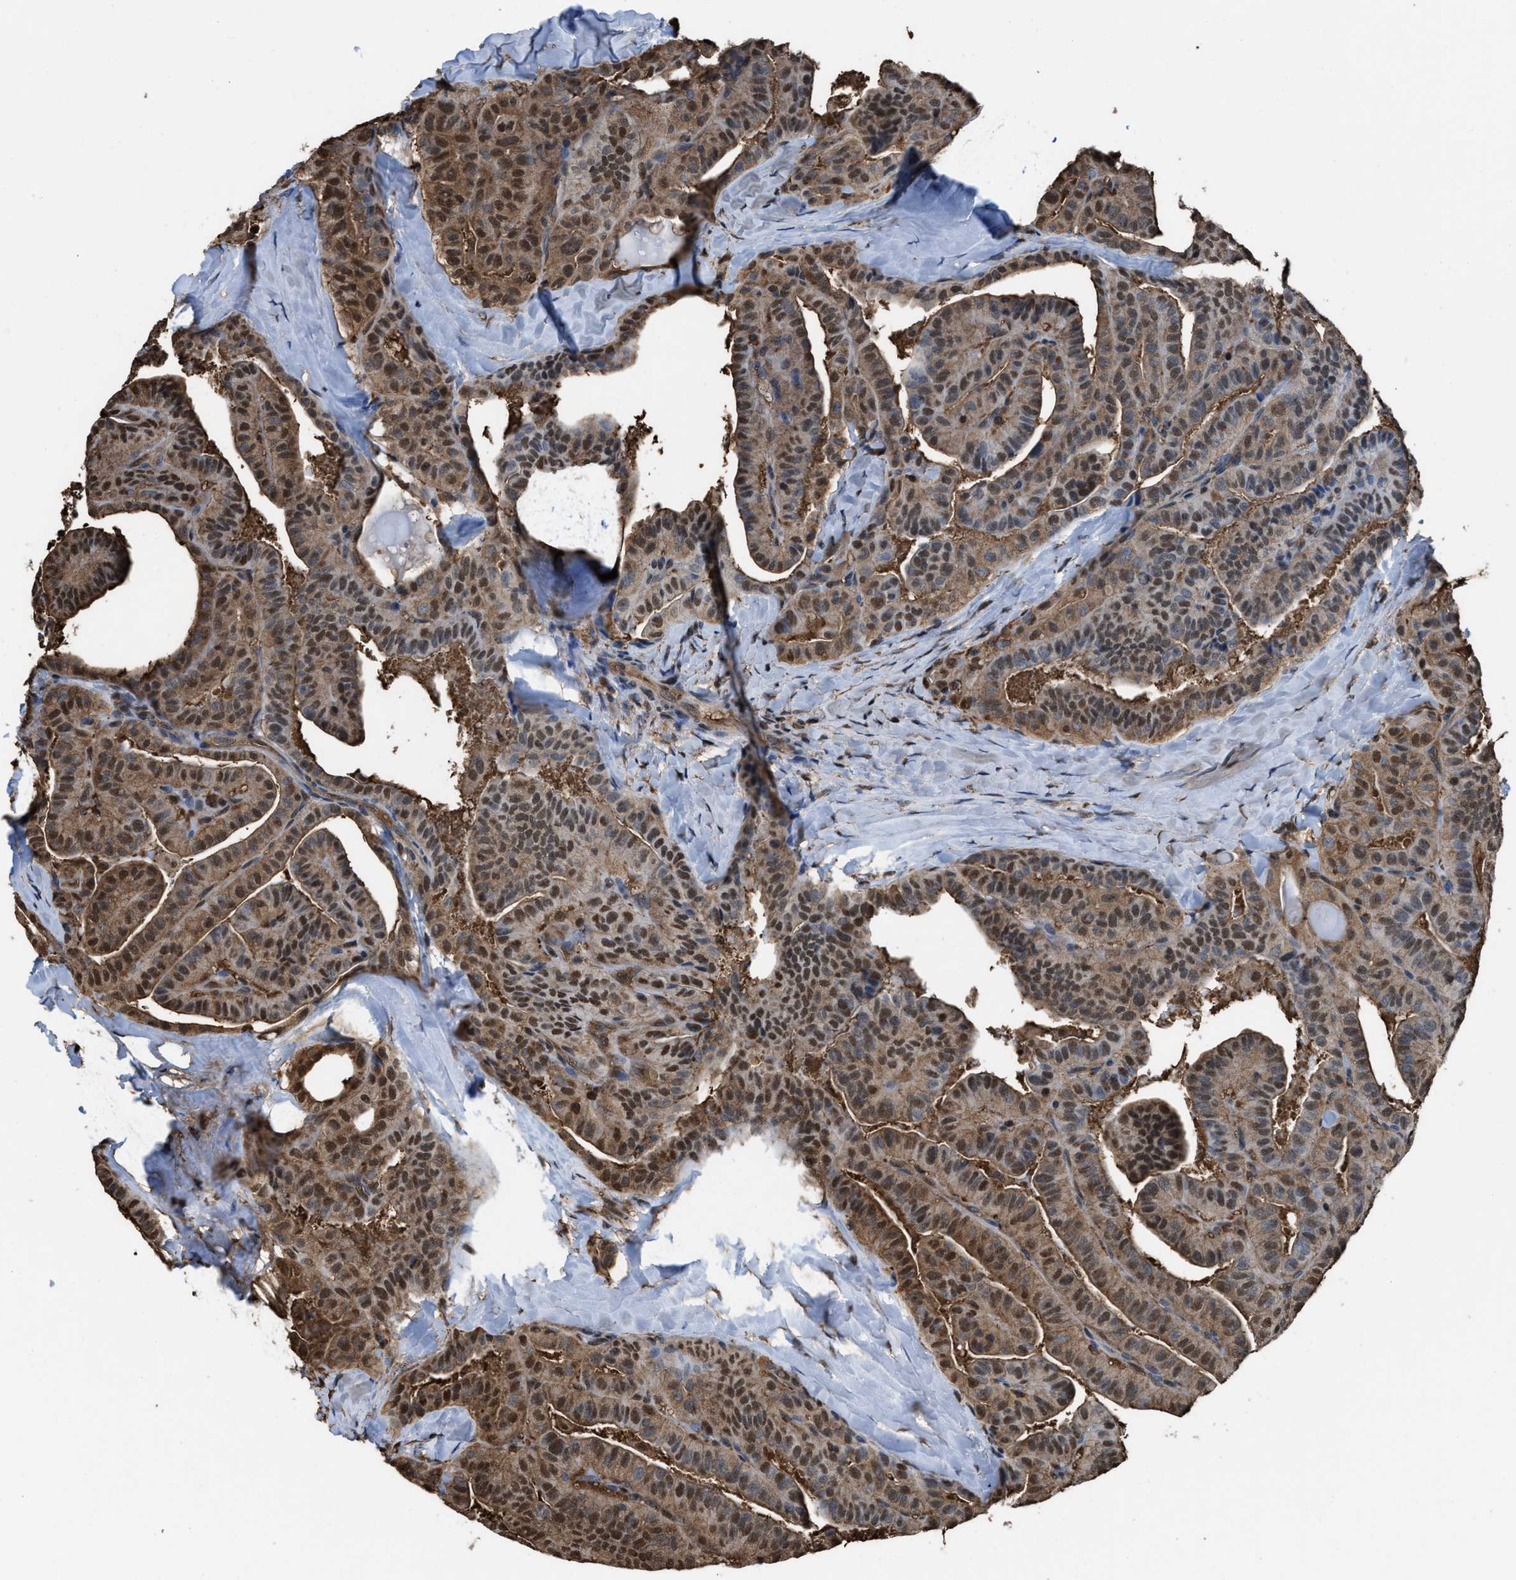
{"staining": {"intensity": "moderate", "quantity": ">75%", "location": "cytoplasmic/membranous,nuclear"}, "tissue": "thyroid cancer", "cell_type": "Tumor cells", "image_type": "cancer", "snomed": [{"axis": "morphology", "description": "Papillary adenocarcinoma, NOS"}, {"axis": "topography", "description": "Thyroid gland"}], "caption": "Protein expression analysis of thyroid cancer (papillary adenocarcinoma) displays moderate cytoplasmic/membranous and nuclear positivity in approximately >75% of tumor cells.", "gene": "FNTA", "patient": {"sex": "male", "age": 77}}